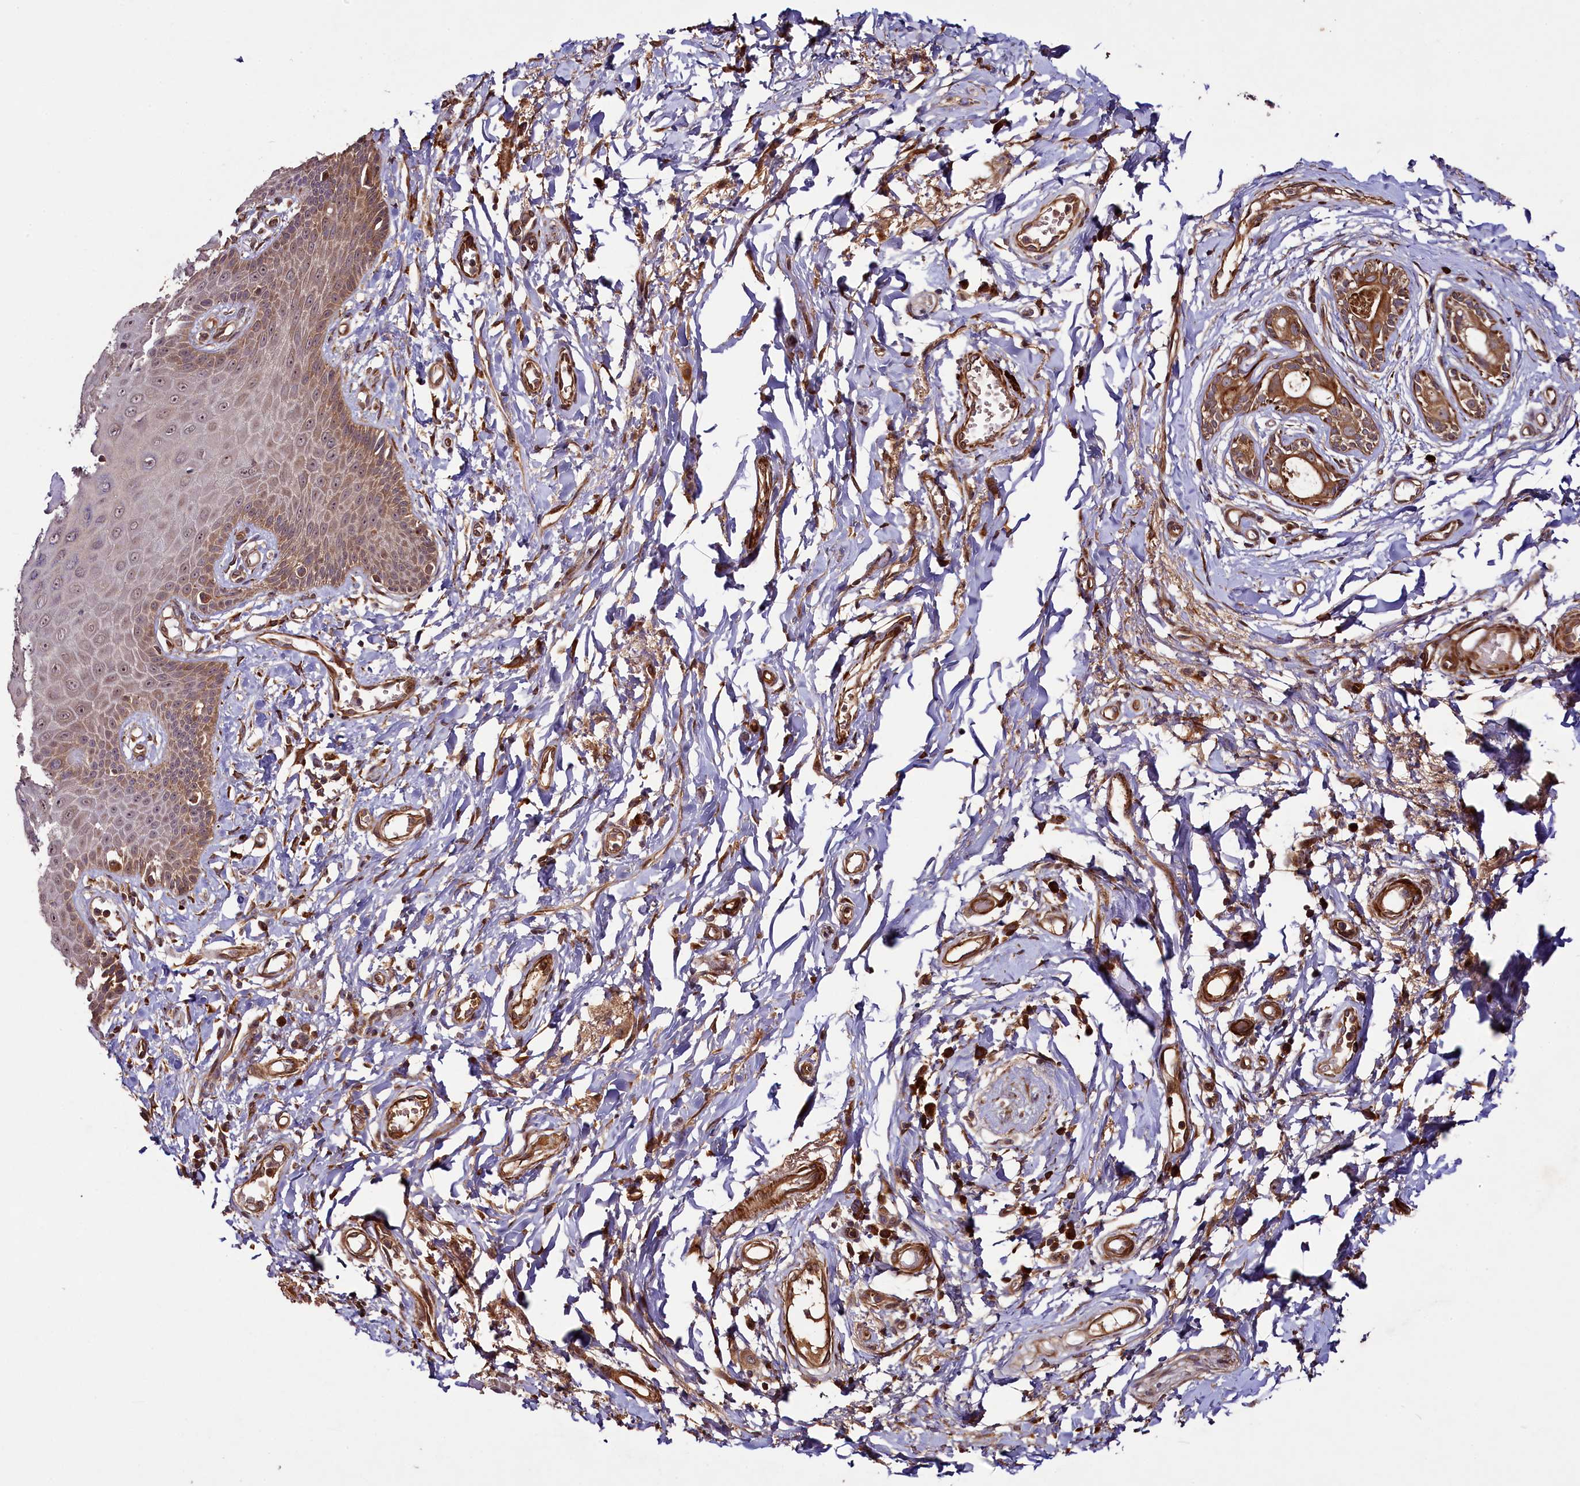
{"staining": {"intensity": "moderate", "quantity": "<25%", "location": "cytoplasmic/membranous"}, "tissue": "skin", "cell_type": "Epidermal cells", "image_type": "normal", "snomed": [{"axis": "morphology", "description": "Normal tissue, NOS"}, {"axis": "topography", "description": "Anal"}], "caption": "Normal skin exhibits moderate cytoplasmic/membranous positivity in about <25% of epidermal cells.", "gene": "CCDC102A", "patient": {"sex": "male", "age": 78}}